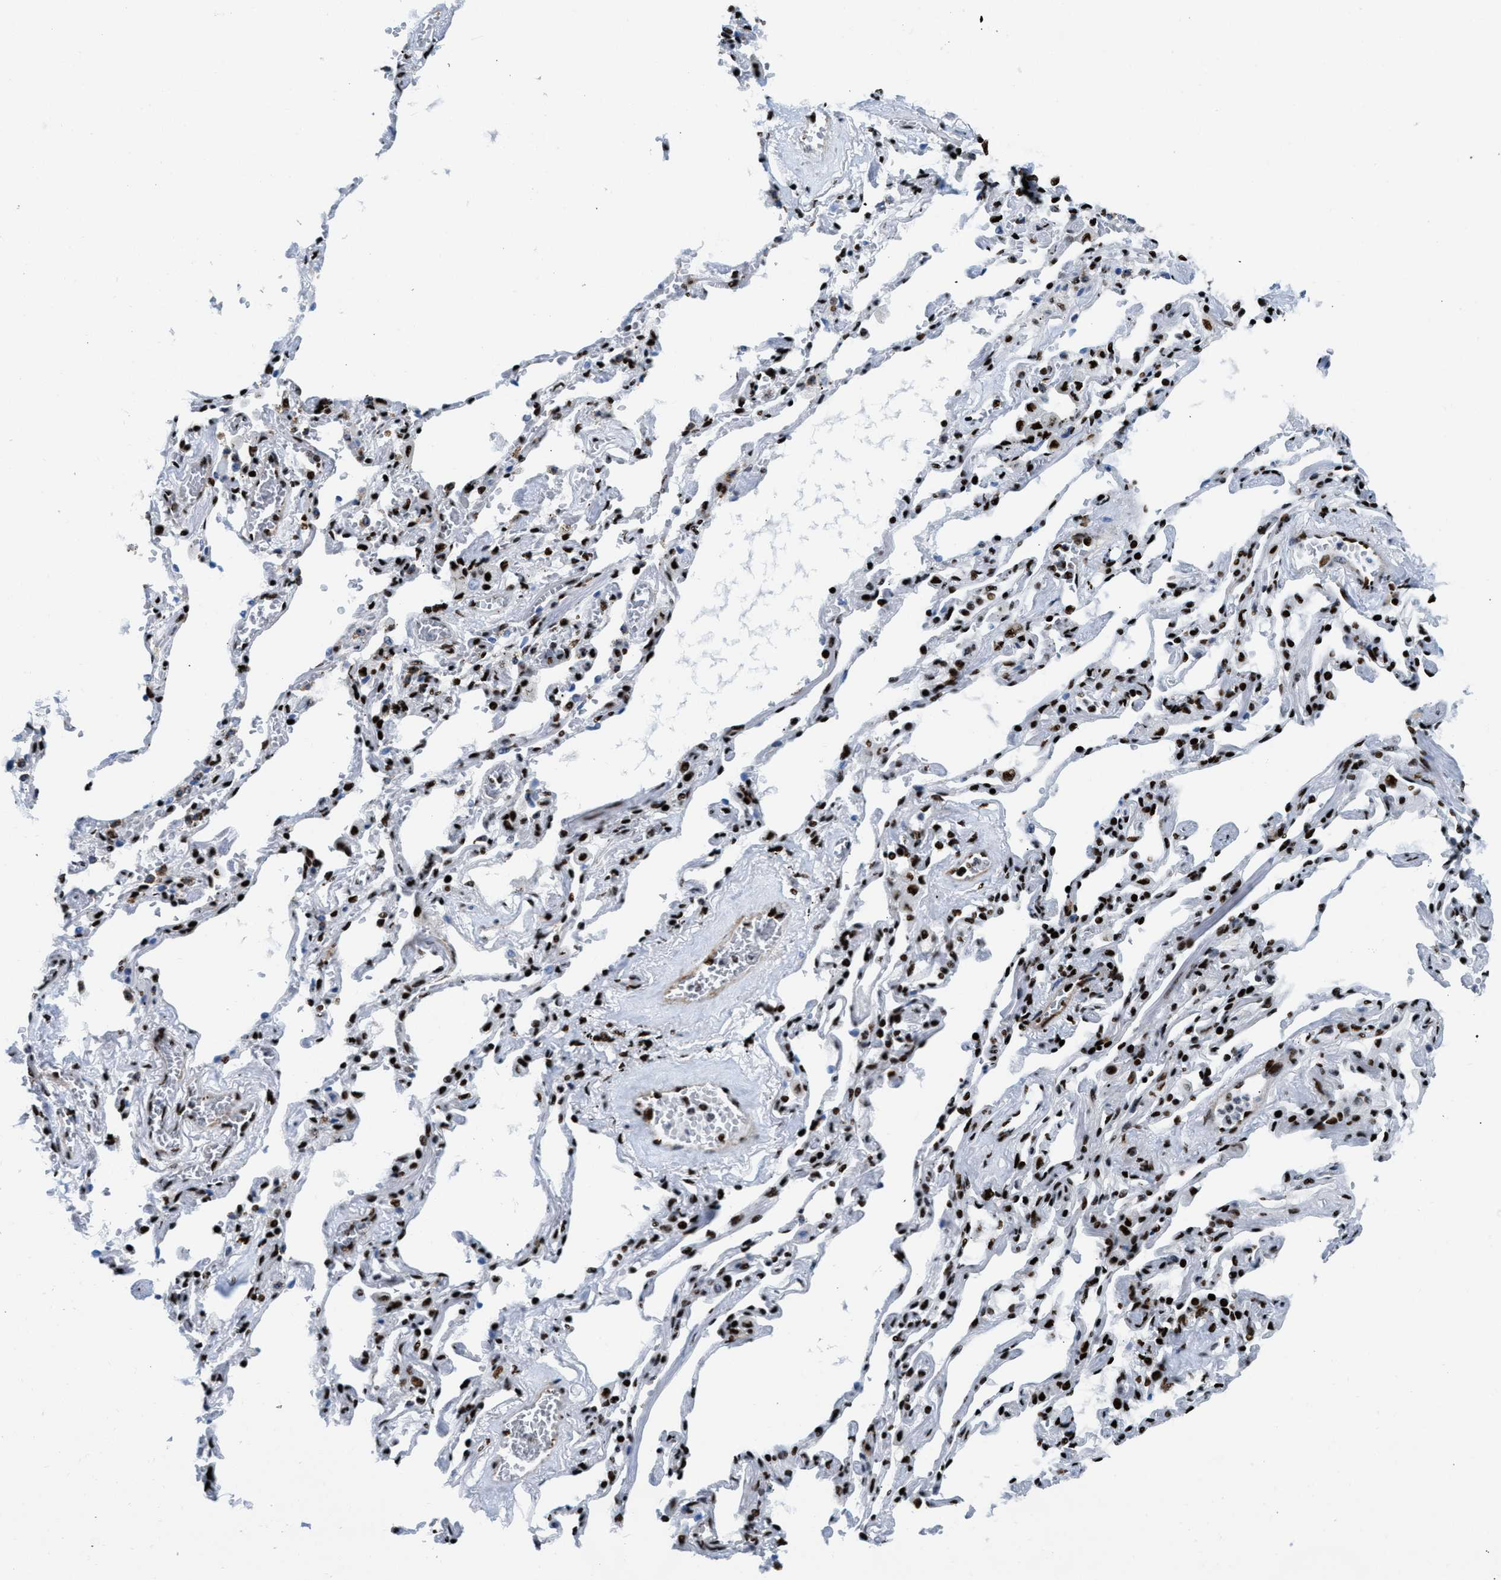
{"staining": {"intensity": "strong", "quantity": ">75%", "location": "nuclear"}, "tissue": "adipose tissue", "cell_type": "Adipocytes", "image_type": "normal", "snomed": [{"axis": "morphology", "description": "Normal tissue, NOS"}, {"axis": "topography", "description": "Cartilage tissue"}, {"axis": "topography", "description": "Lung"}], "caption": "Strong nuclear staining is appreciated in about >75% of adipocytes in unremarkable adipose tissue.", "gene": "NONO", "patient": {"sex": "female", "age": 77}}